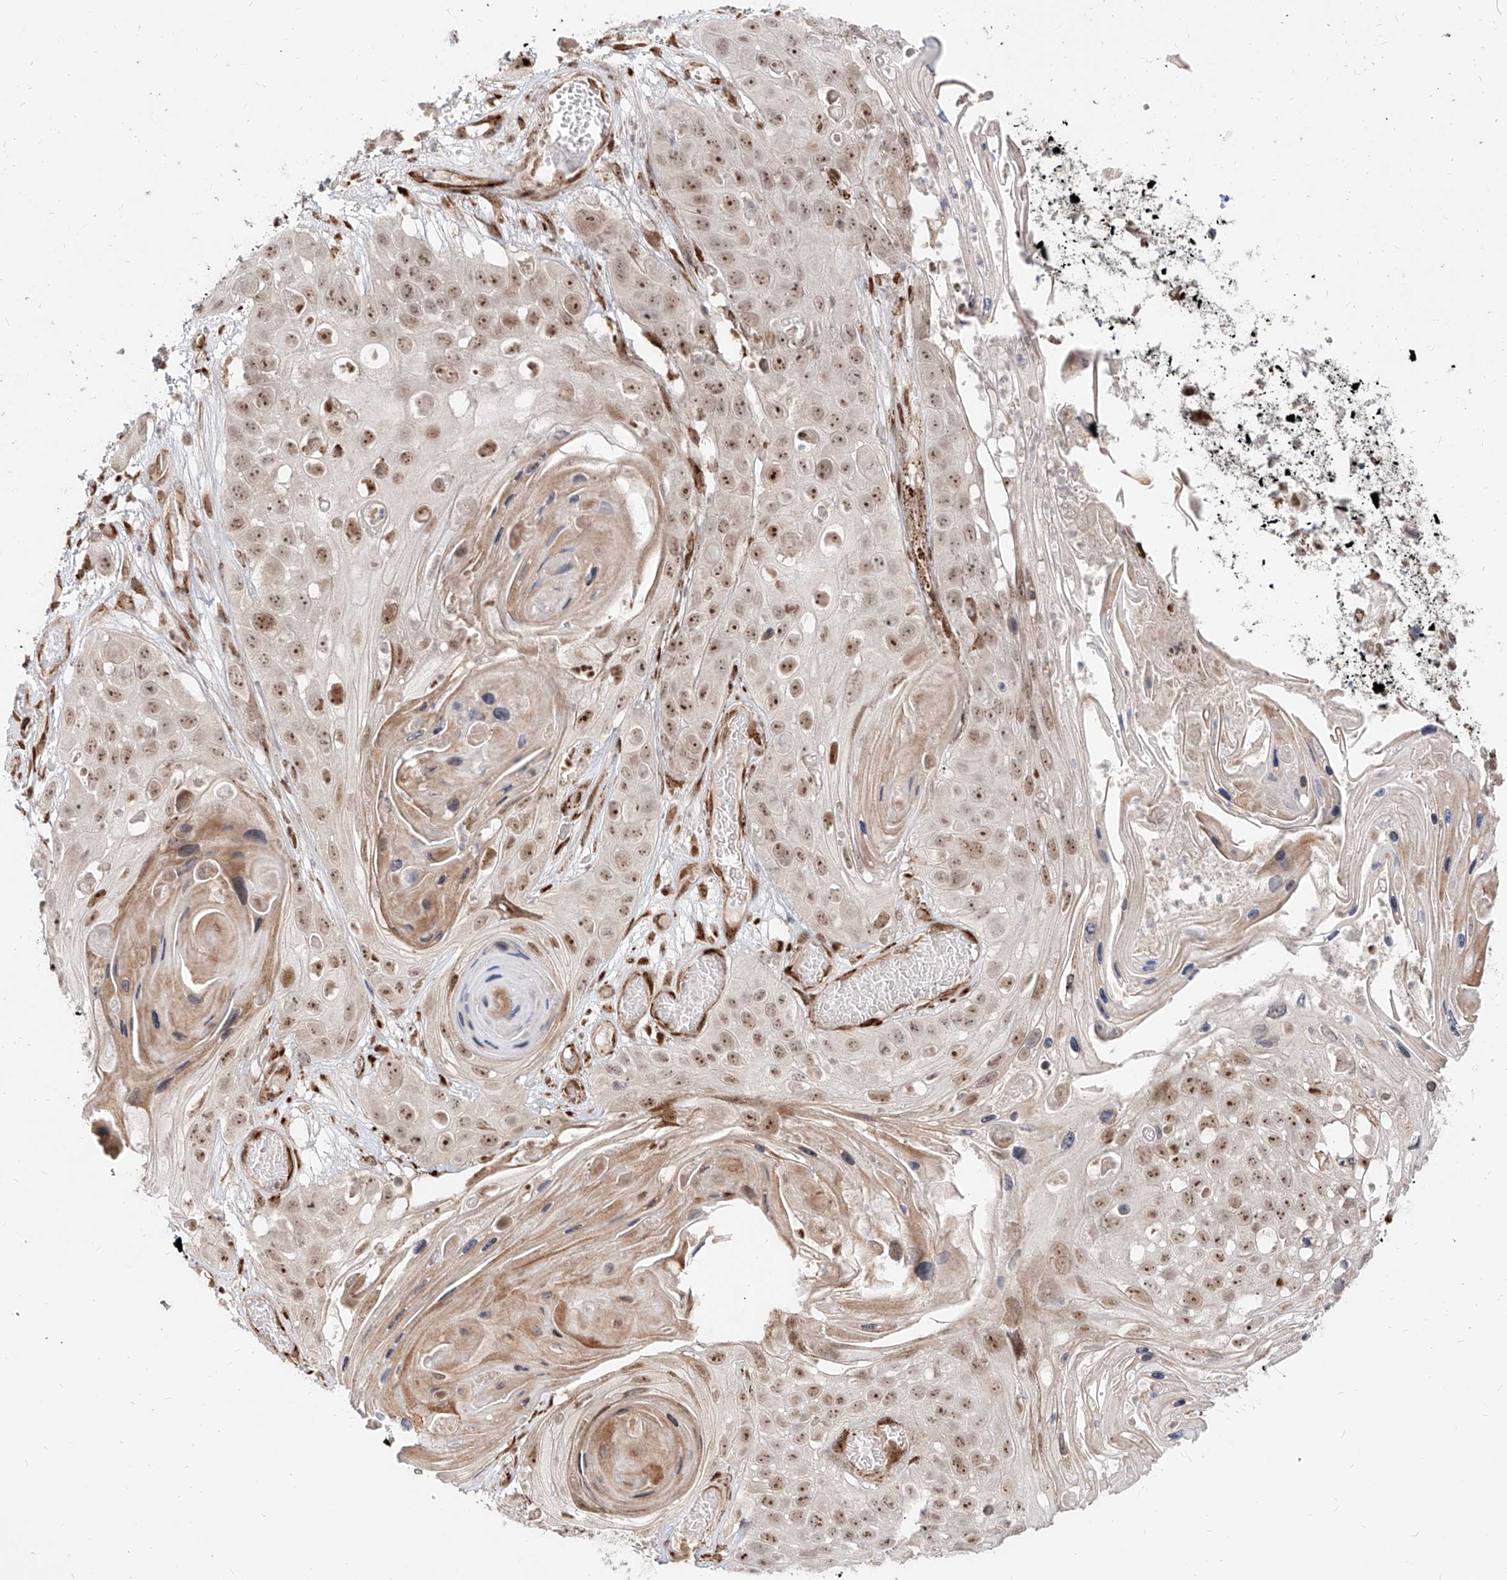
{"staining": {"intensity": "moderate", "quantity": ">75%", "location": "cytoplasmic/membranous,nuclear"}, "tissue": "skin cancer", "cell_type": "Tumor cells", "image_type": "cancer", "snomed": [{"axis": "morphology", "description": "Squamous cell carcinoma, NOS"}, {"axis": "topography", "description": "Skin"}], "caption": "Immunohistochemistry of skin cancer (squamous cell carcinoma) reveals medium levels of moderate cytoplasmic/membranous and nuclear staining in approximately >75% of tumor cells. (Stains: DAB (3,3'-diaminobenzidine) in brown, nuclei in blue, Microscopy: brightfield microscopy at high magnification).", "gene": "ZNF710", "patient": {"sex": "male", "age": 55}}